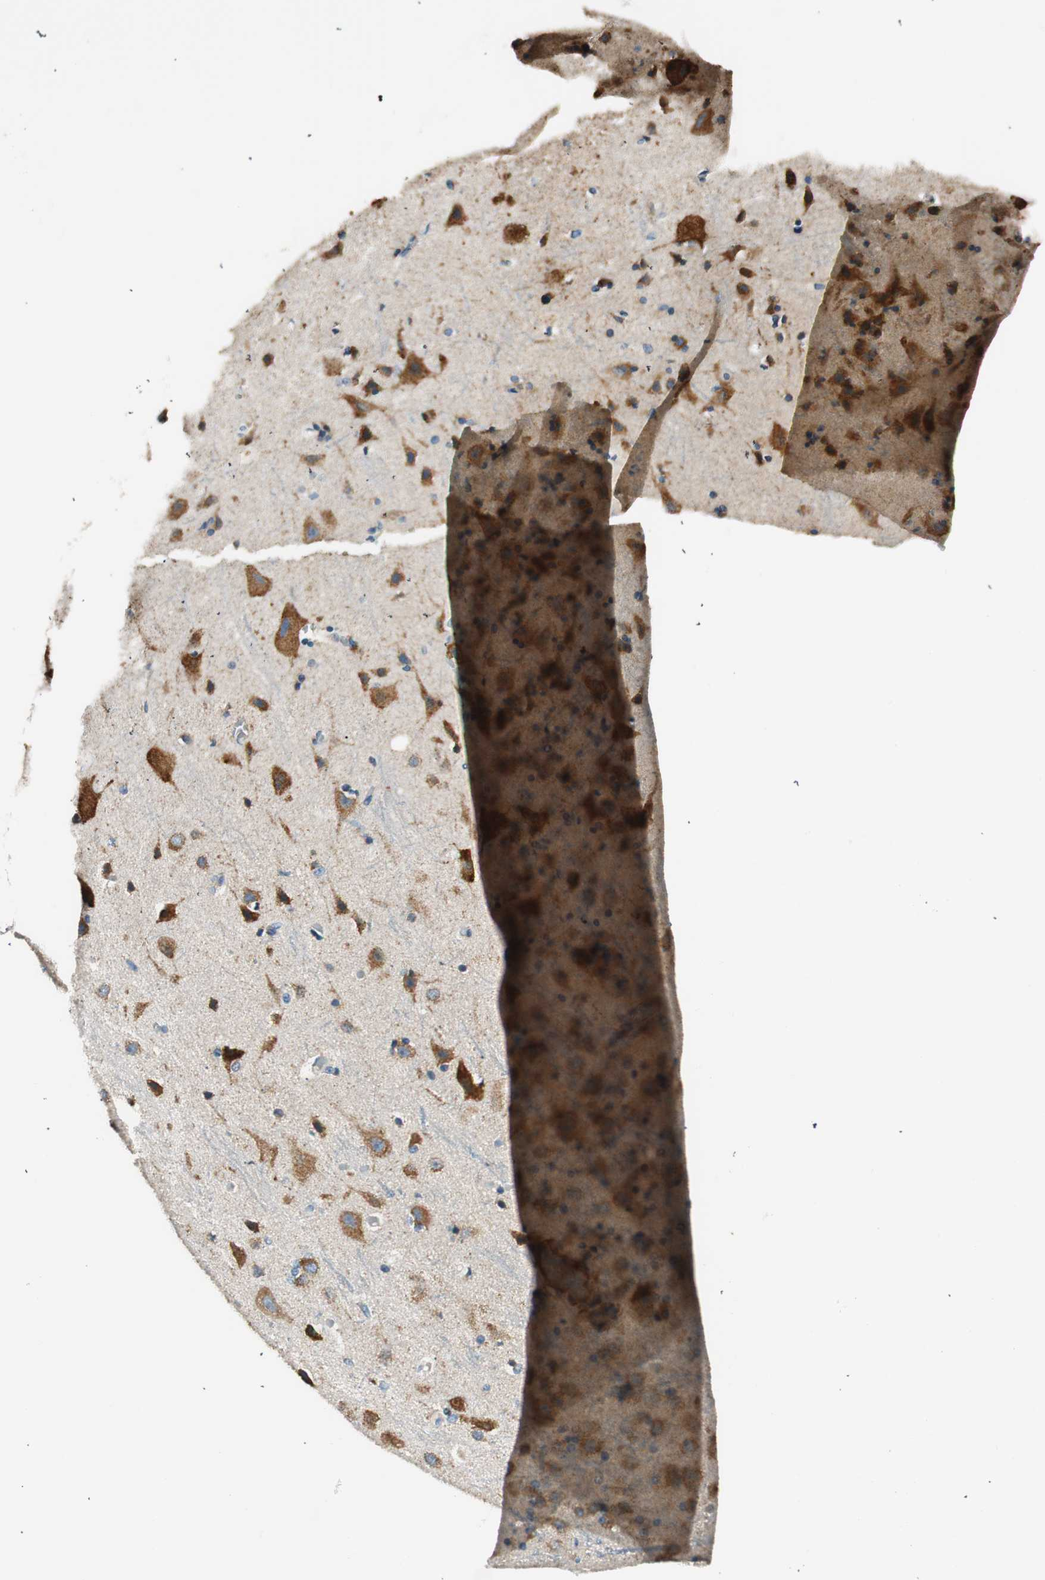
{"staining": {"intensity": "negative", "quantity": "none", "location": "none"}, "tissue": "cerebral cortex", "cell_type": "Endothelial cells", "image_type": "normal", "snomed": [{"axis": "morphology", "description": "Normal tissue, NOS"}, {"axis": "topography", "description": "Cerebral cortex"}], "caption": "The image reveals no staining of endothelial cells in benign cerebral cortex. (IHC, brightfield microscopy, high magnification).", "gene": "RORB", "patient": {"sex": "female", "age": 54}}